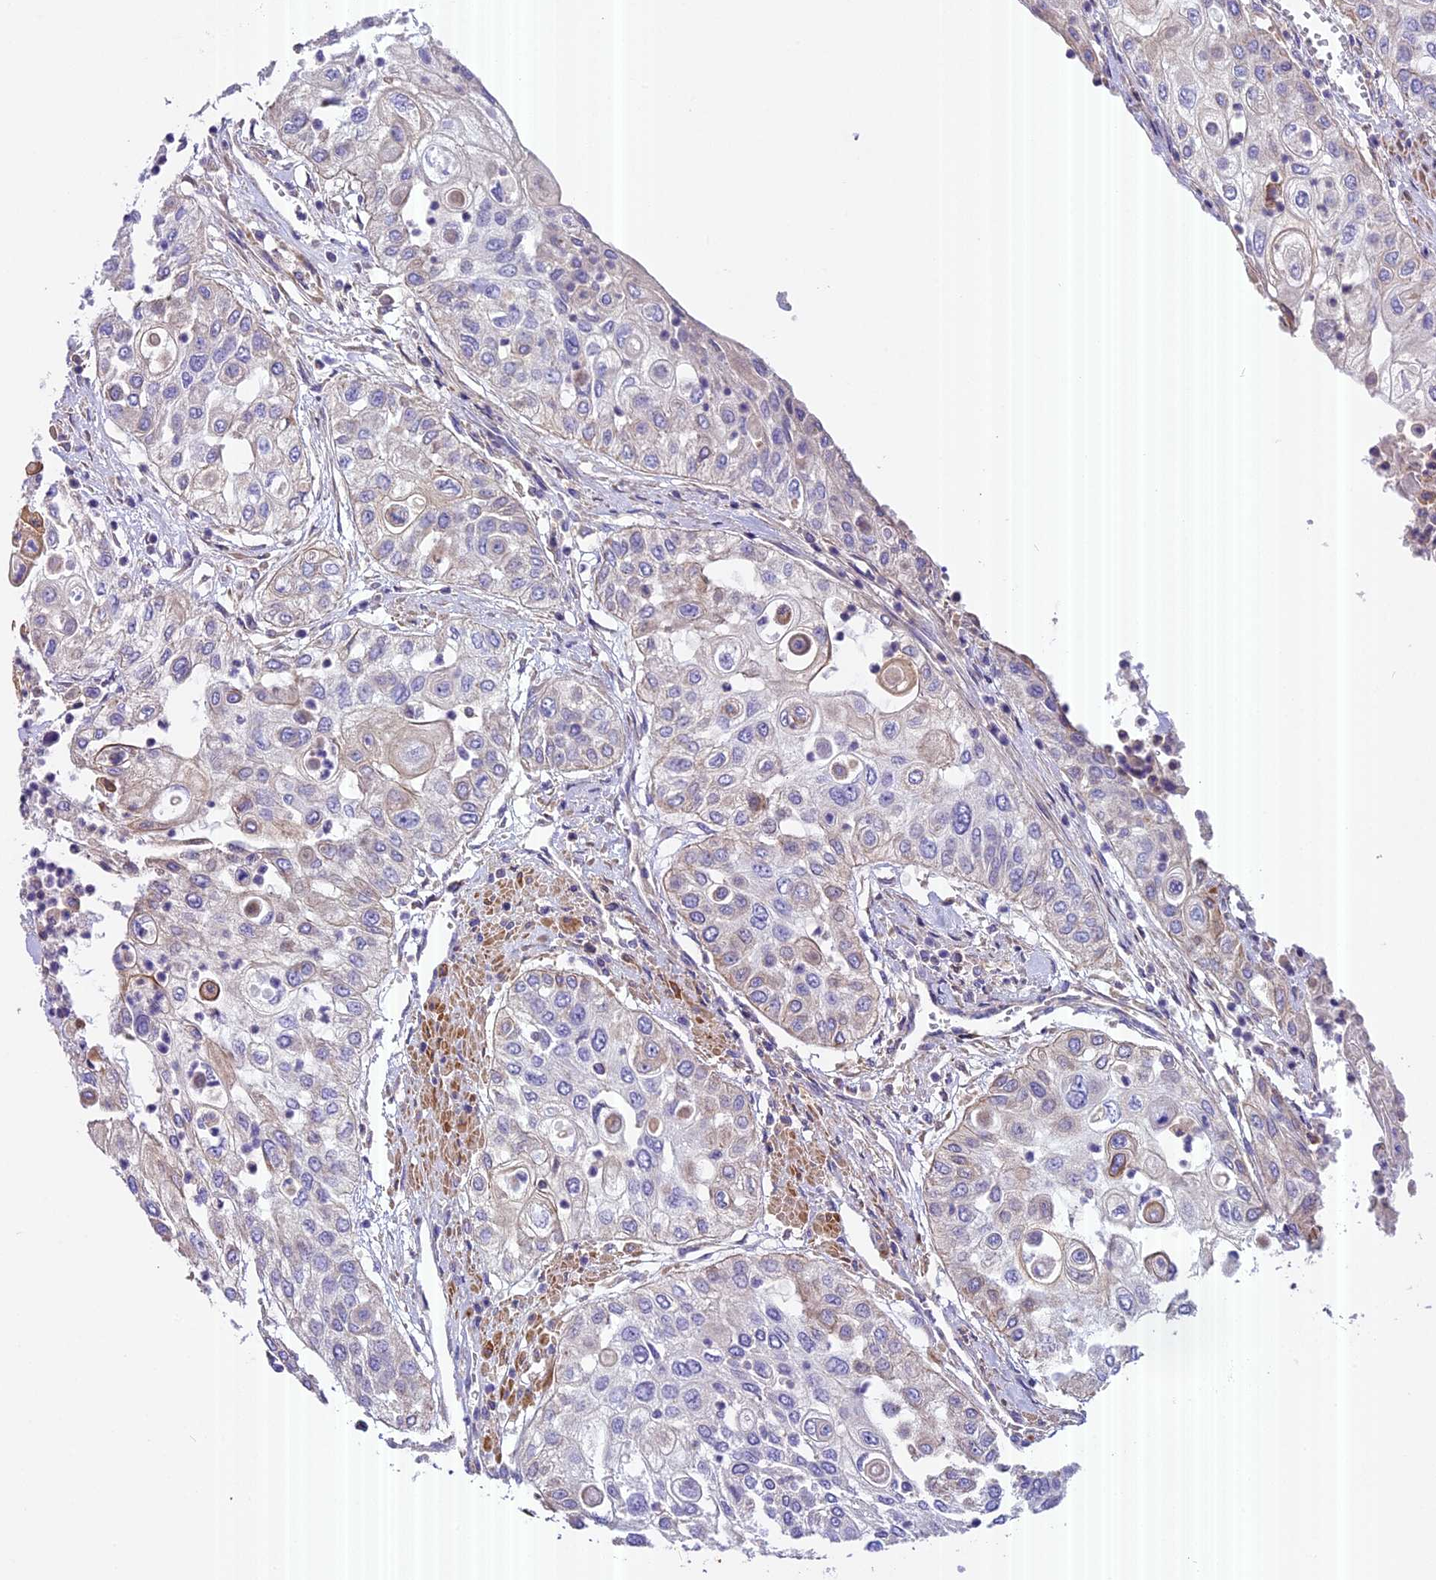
{"staining": {"intensity": "weak", "quantity": "<25%", "location": "cytoplasmic/membranous"}, "tissue": "urothelial cancer", "cell_type": "Tumor cells", "image_type": "cancer", "snomed": [{"axis": "morphology", "description": "Urothelial carcinoma, High grade"}, {"axis": "topography", "description": "Urinary bladder"}], "caption": "A high-resolution photomicrograph shows immunohistochemistry (IHC) staining of urothelial carcinoma (high-grade), which displays no significant positivity in tumor cells.", "gene": "FAM98C", "patient": {"sex": "female", "age": 79}}